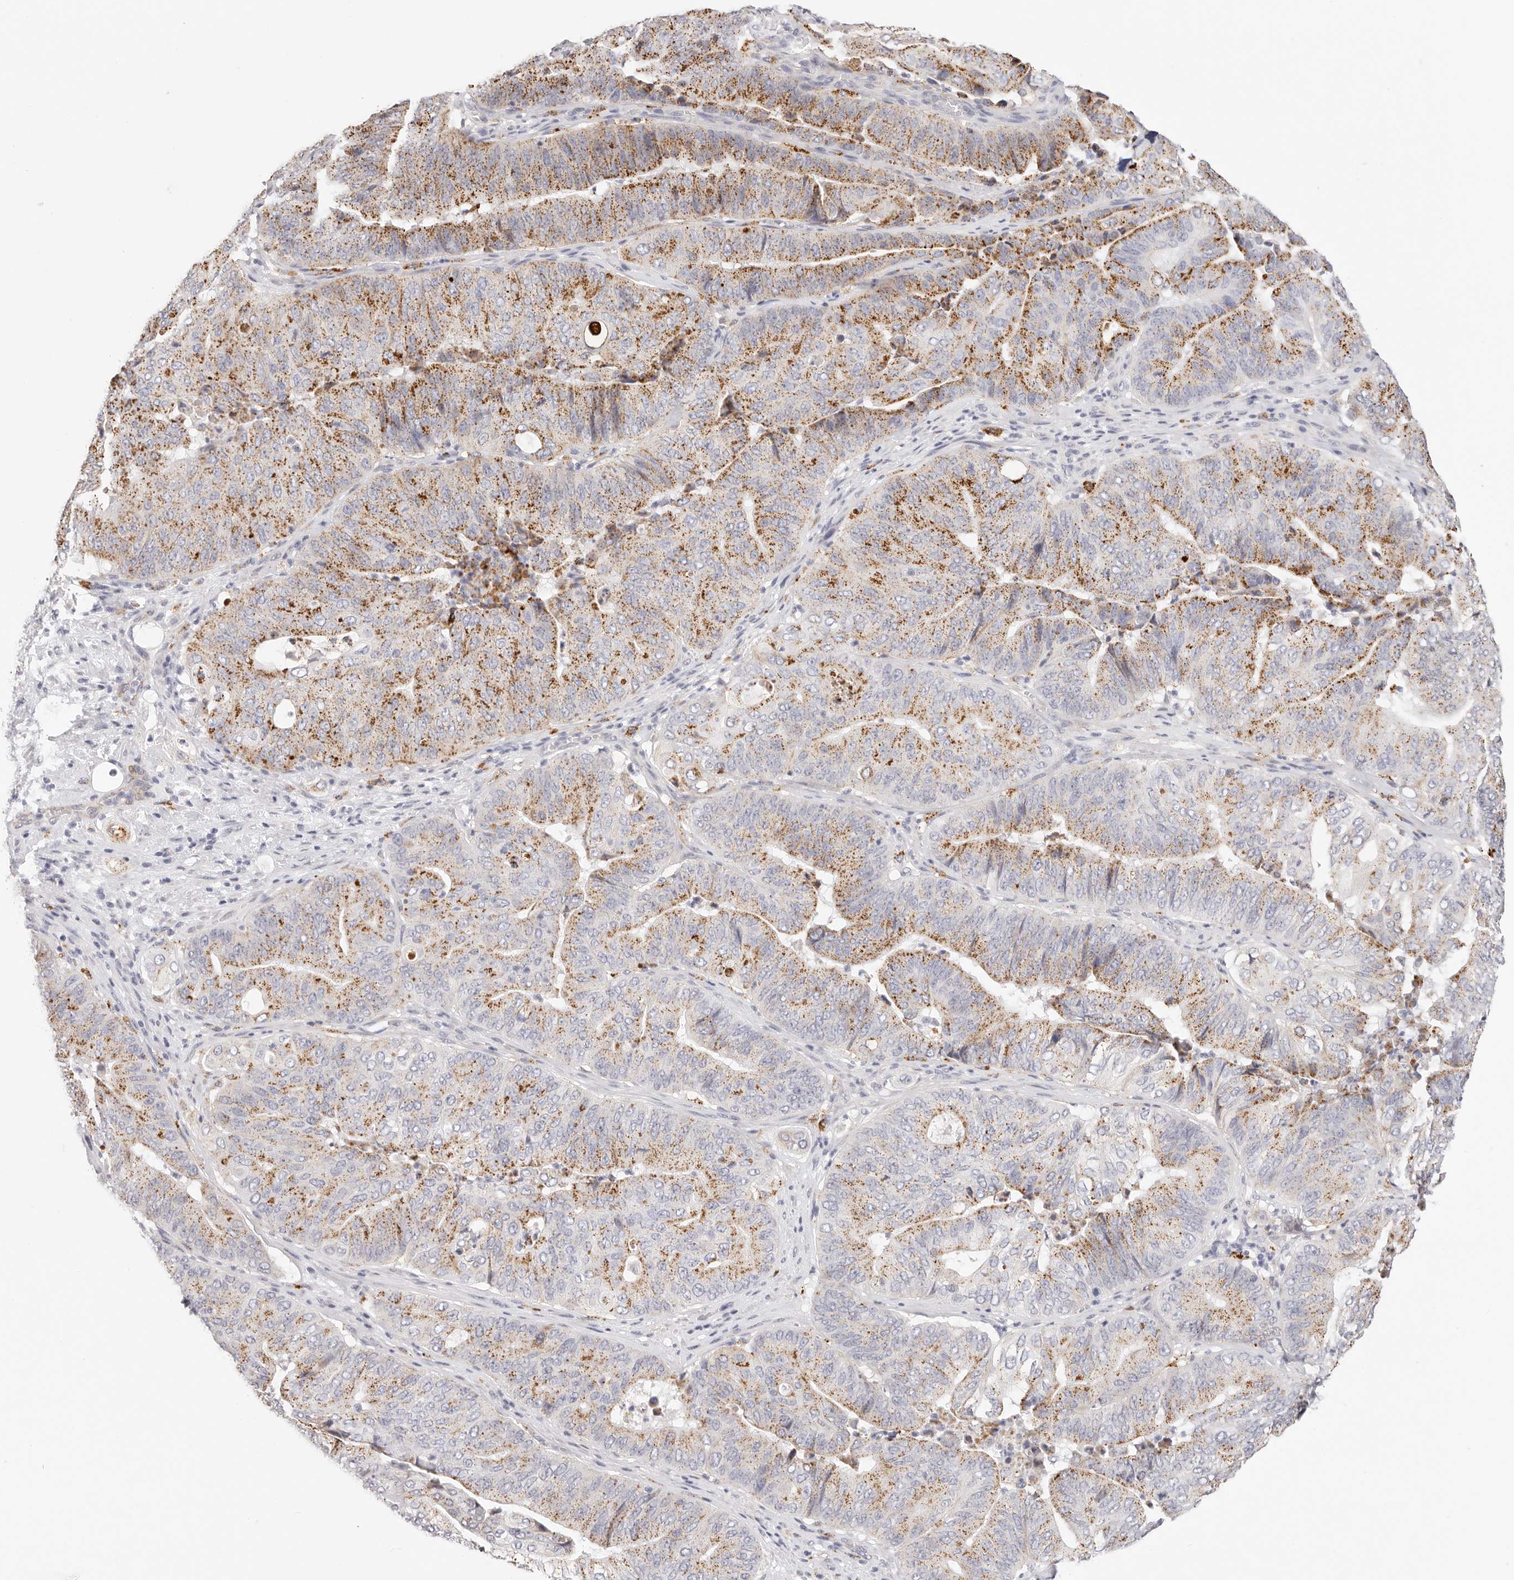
{"staining": {"intensity": "moderate", "quantity": "25%-75%", "location": "cytoplasmic/membranous"}, "tissue": "pancreatic cancer", "cell_type": "Tumor cells", "image_type": "cancer", "snomed": [{"axis": "morphology", "description": "Adenocarcinoma, NOS"}, {"axis": "topography", "description": "Pancreas"}], "caption": "Adenocarcinoma (pancreatic) stained for a protein (brown) demonstrates moderate cytoplasmic/membranous positive expression in about 25%-75% of tumor cells.", "gene": "STKLD1", "patient": {"sex": "female", "age": 77}}